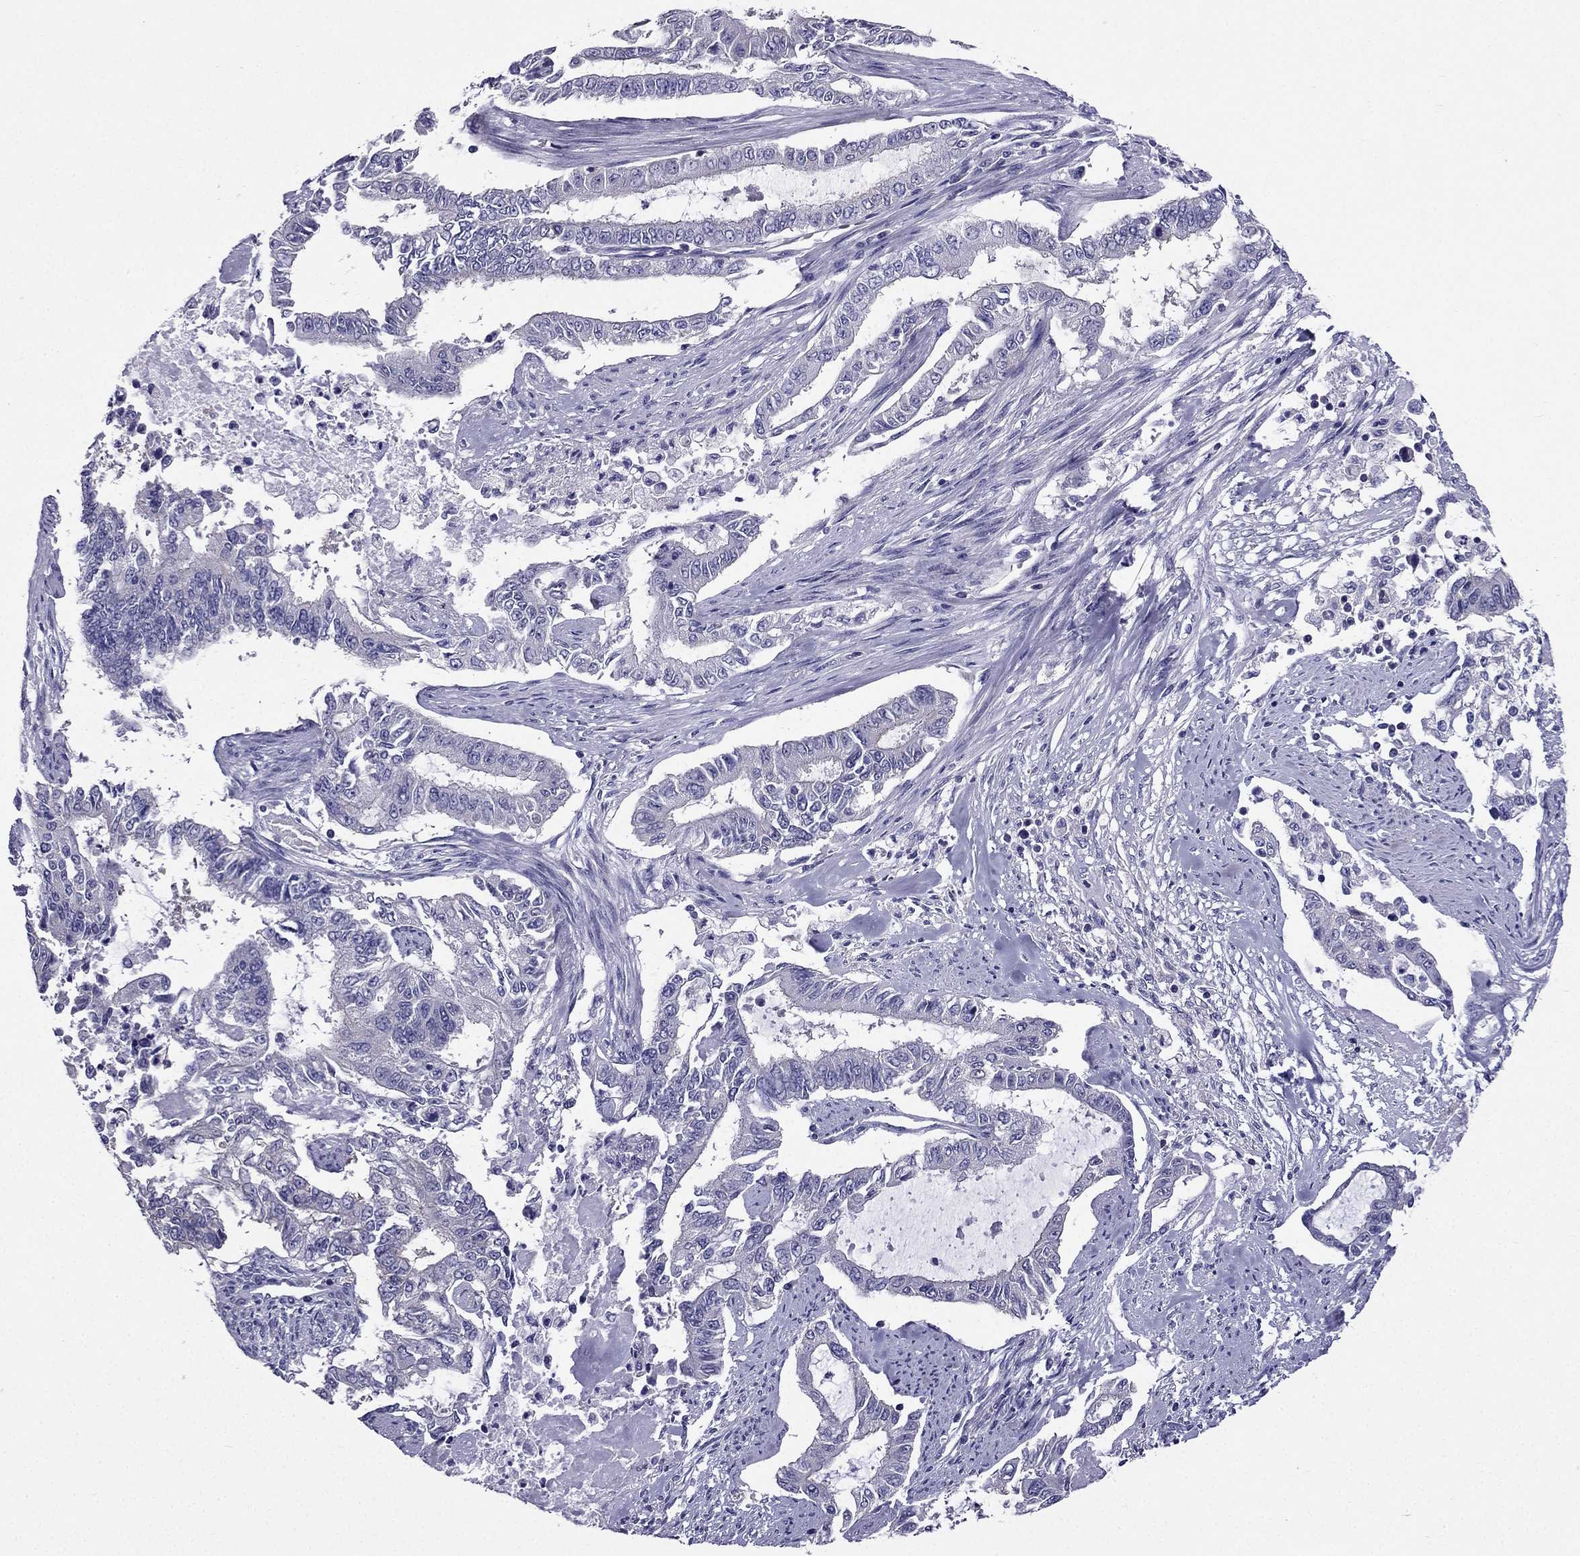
{"staining": {"intensity": "negative", "quantity": "none", "location": "none"}, "tissue": "endometrial cancer", "cell_type": "Tumor cells", "image_type": "cancer", "snomed": [{"axis": "morphology", "description": "Adenocarcinoma, NOS"}, {"axis": "topography", "description": "Uterus"}], "caption": "DAB immunohistochemical staining of endometrial cancer (adenocarcinoma) shows no significant positivity in tumor cells.", "gene": "AAK1", "patient": {"sex": "female", "age": 59}}